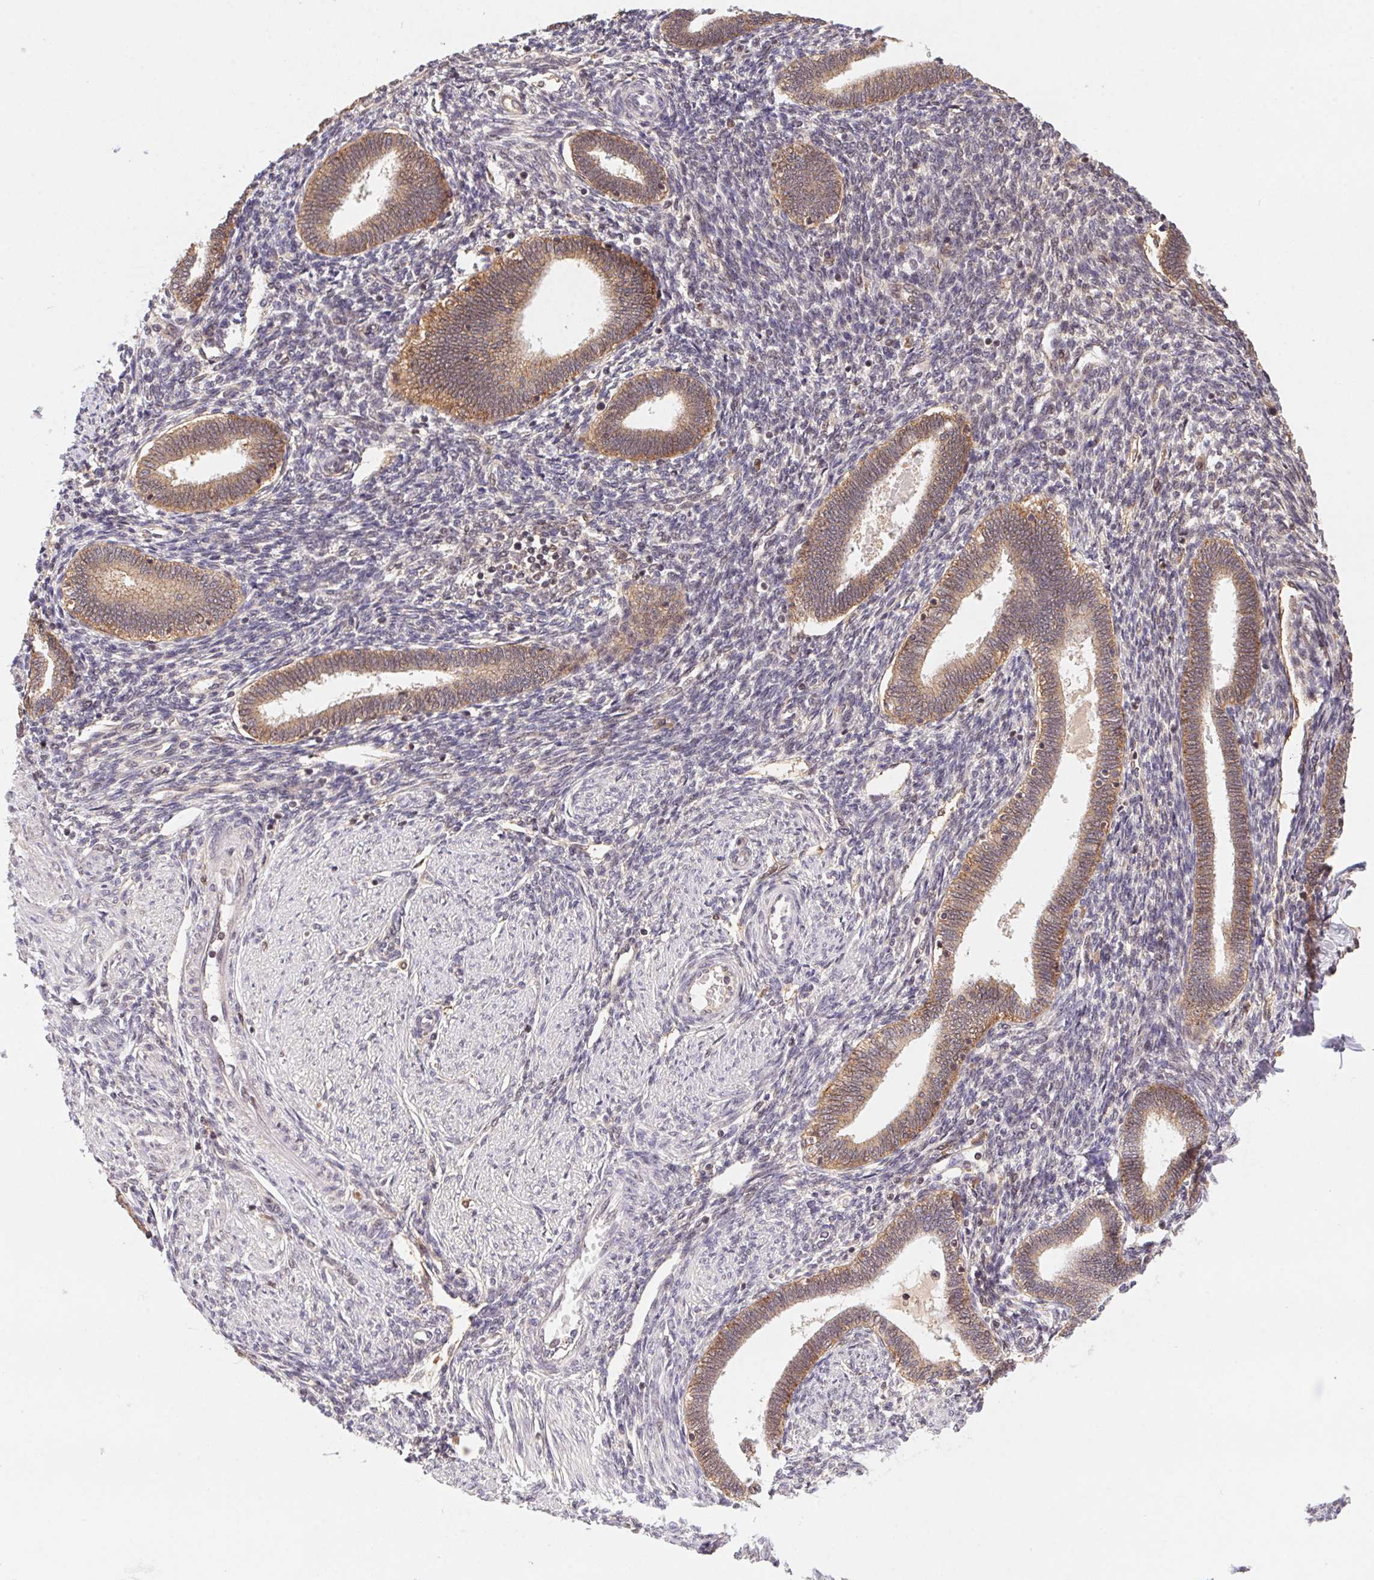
{"staining": {"intensity": "negative", "quantity": "none", "location": "none"}, "tissue": "endometrium", "cell_type": "Cells in endometrial stroma", "image_type": "normal", "snomed": [{"axis": "morphology", "description": "Normal tissue, NOS"}, {"axis": "topography", "description": "Endometrium"}], "caption": "This is a photomicrograph of immunohistochemistry staining of benign endometrium, which shows no positivity in cells in endometrial stroma.", "gene": "SLC52A2", "patient": {"sex": "female", "age": 42}}